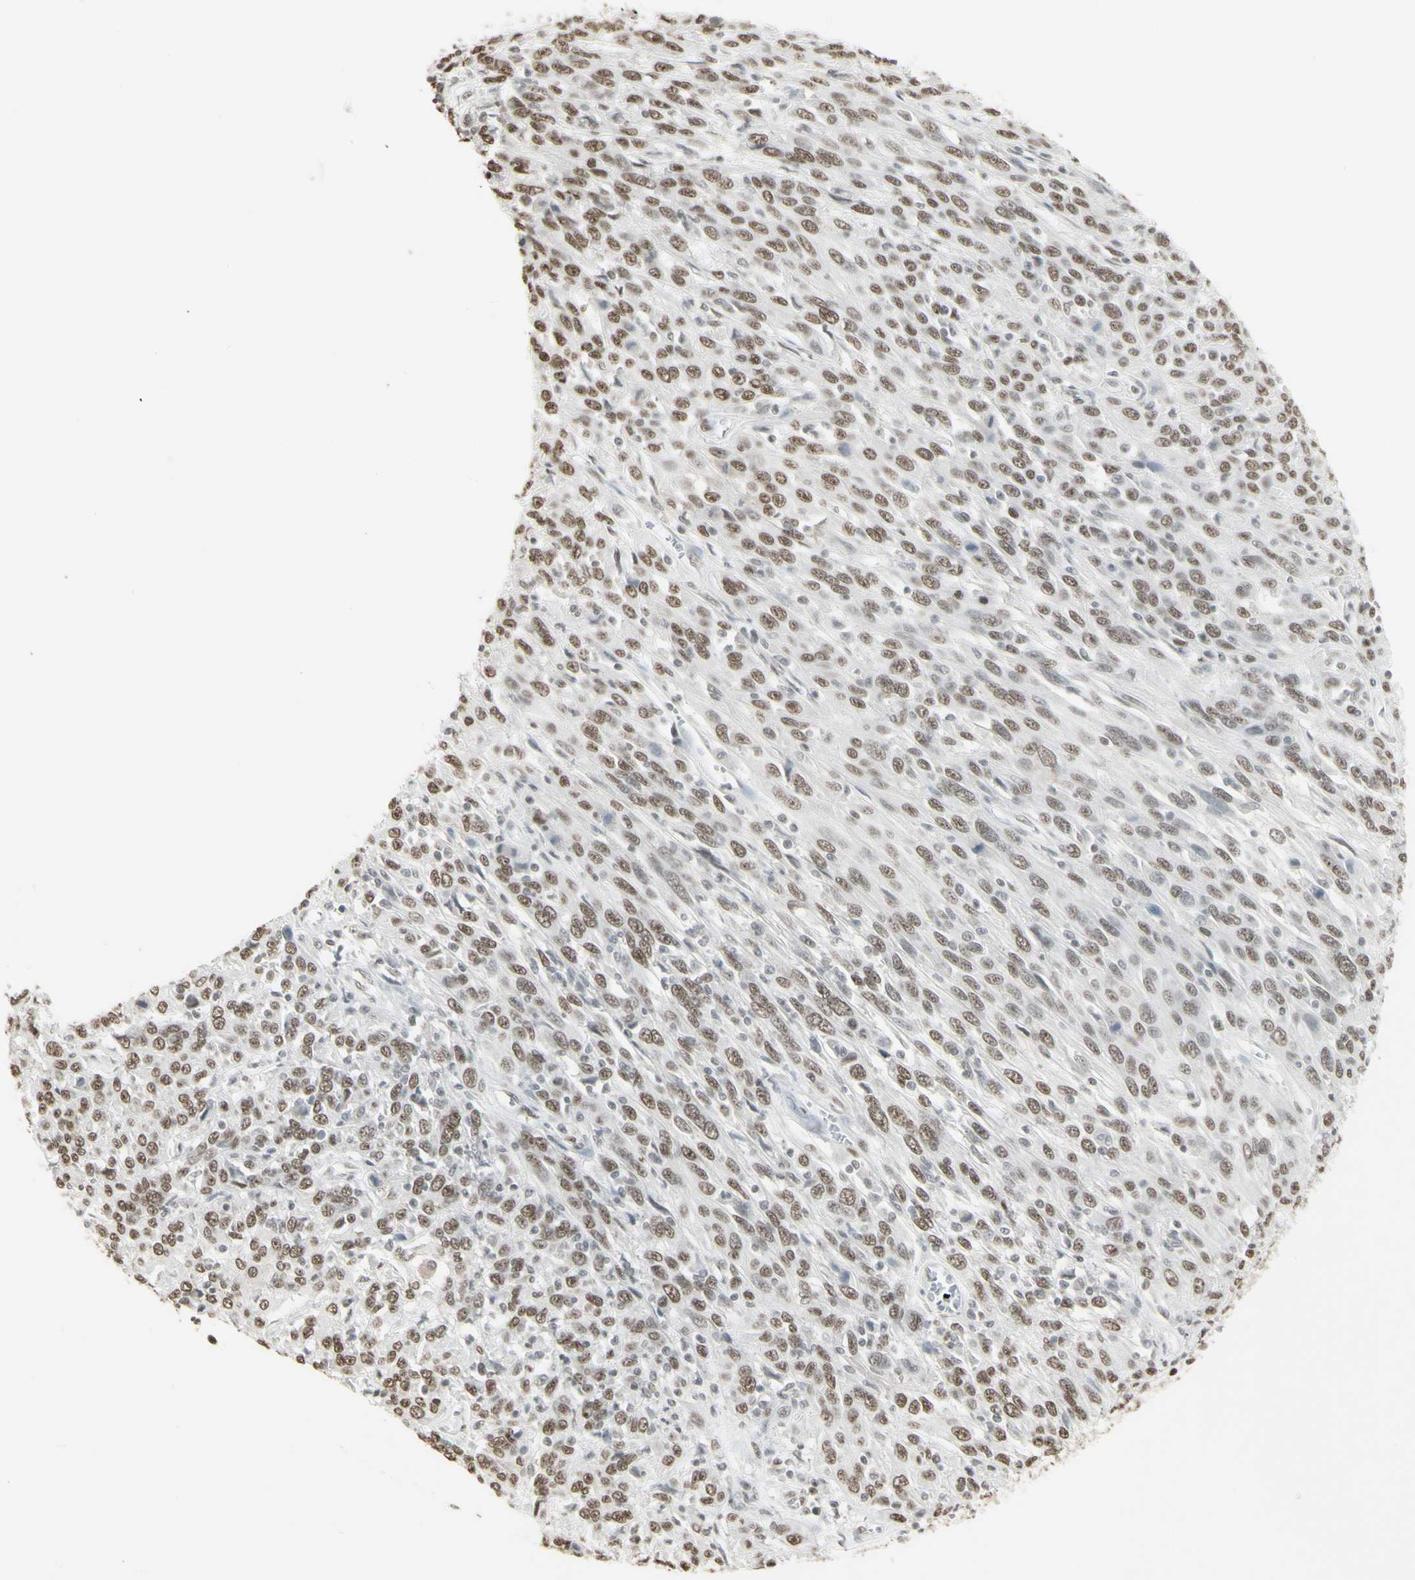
{"staining": {"intensity": "moderate", "quantity": ">75%", "location": "nuclear"}, "tissue": "cervical cancer", "cell_type": "Tumor cells", "image_type": "cancer", "snomed": [{"axis": "morphology", "description": "Squamous cell carcinoma, NOS"}, {"axis": "topography", "description": "Cervix"}], "caption": "Tumor cells reveal moderate nuclear staining in approximately >75% of cells in squamous cell carcinoma (cervical).", "gene": "TRIM28", "patient": {"sex": "female", "age": 46}}